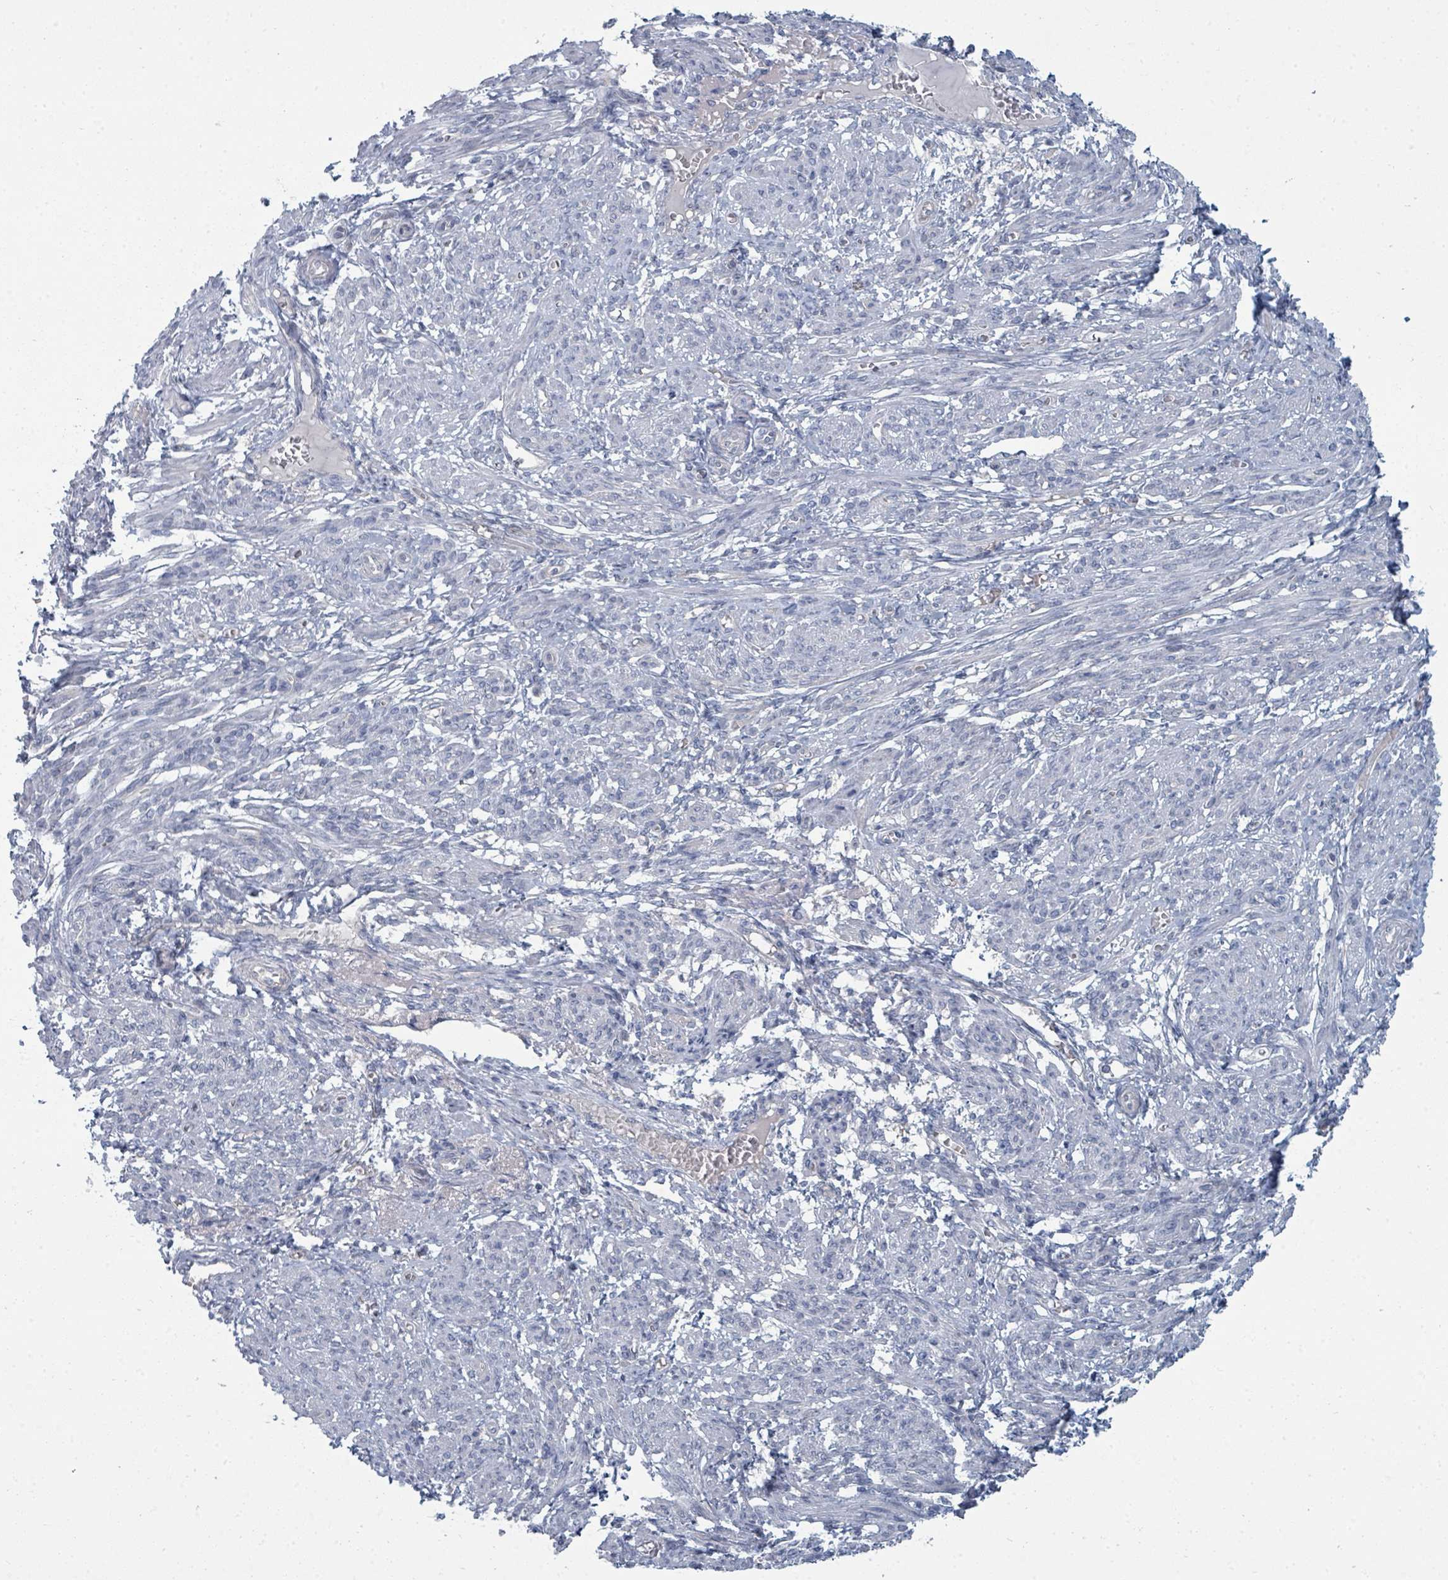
{"staining": {"intensity": "negative", "quantity": "none", "location": "none"}, "tissue": "smooth muscle", "cell_type": "Smooth muscle cells", "image_type": "normal", "snomed": [{"axis": "morphology", "description": "Normal tissue, NOS"}, {"axis": "topography", "description": "Smooth muscle"}], "caption": "Image shows no protein positivity in smooth muscle cells of benign smooth muscle.", "gene": "SLC25A45", "patient": {"sex": "female", "age": 39}}